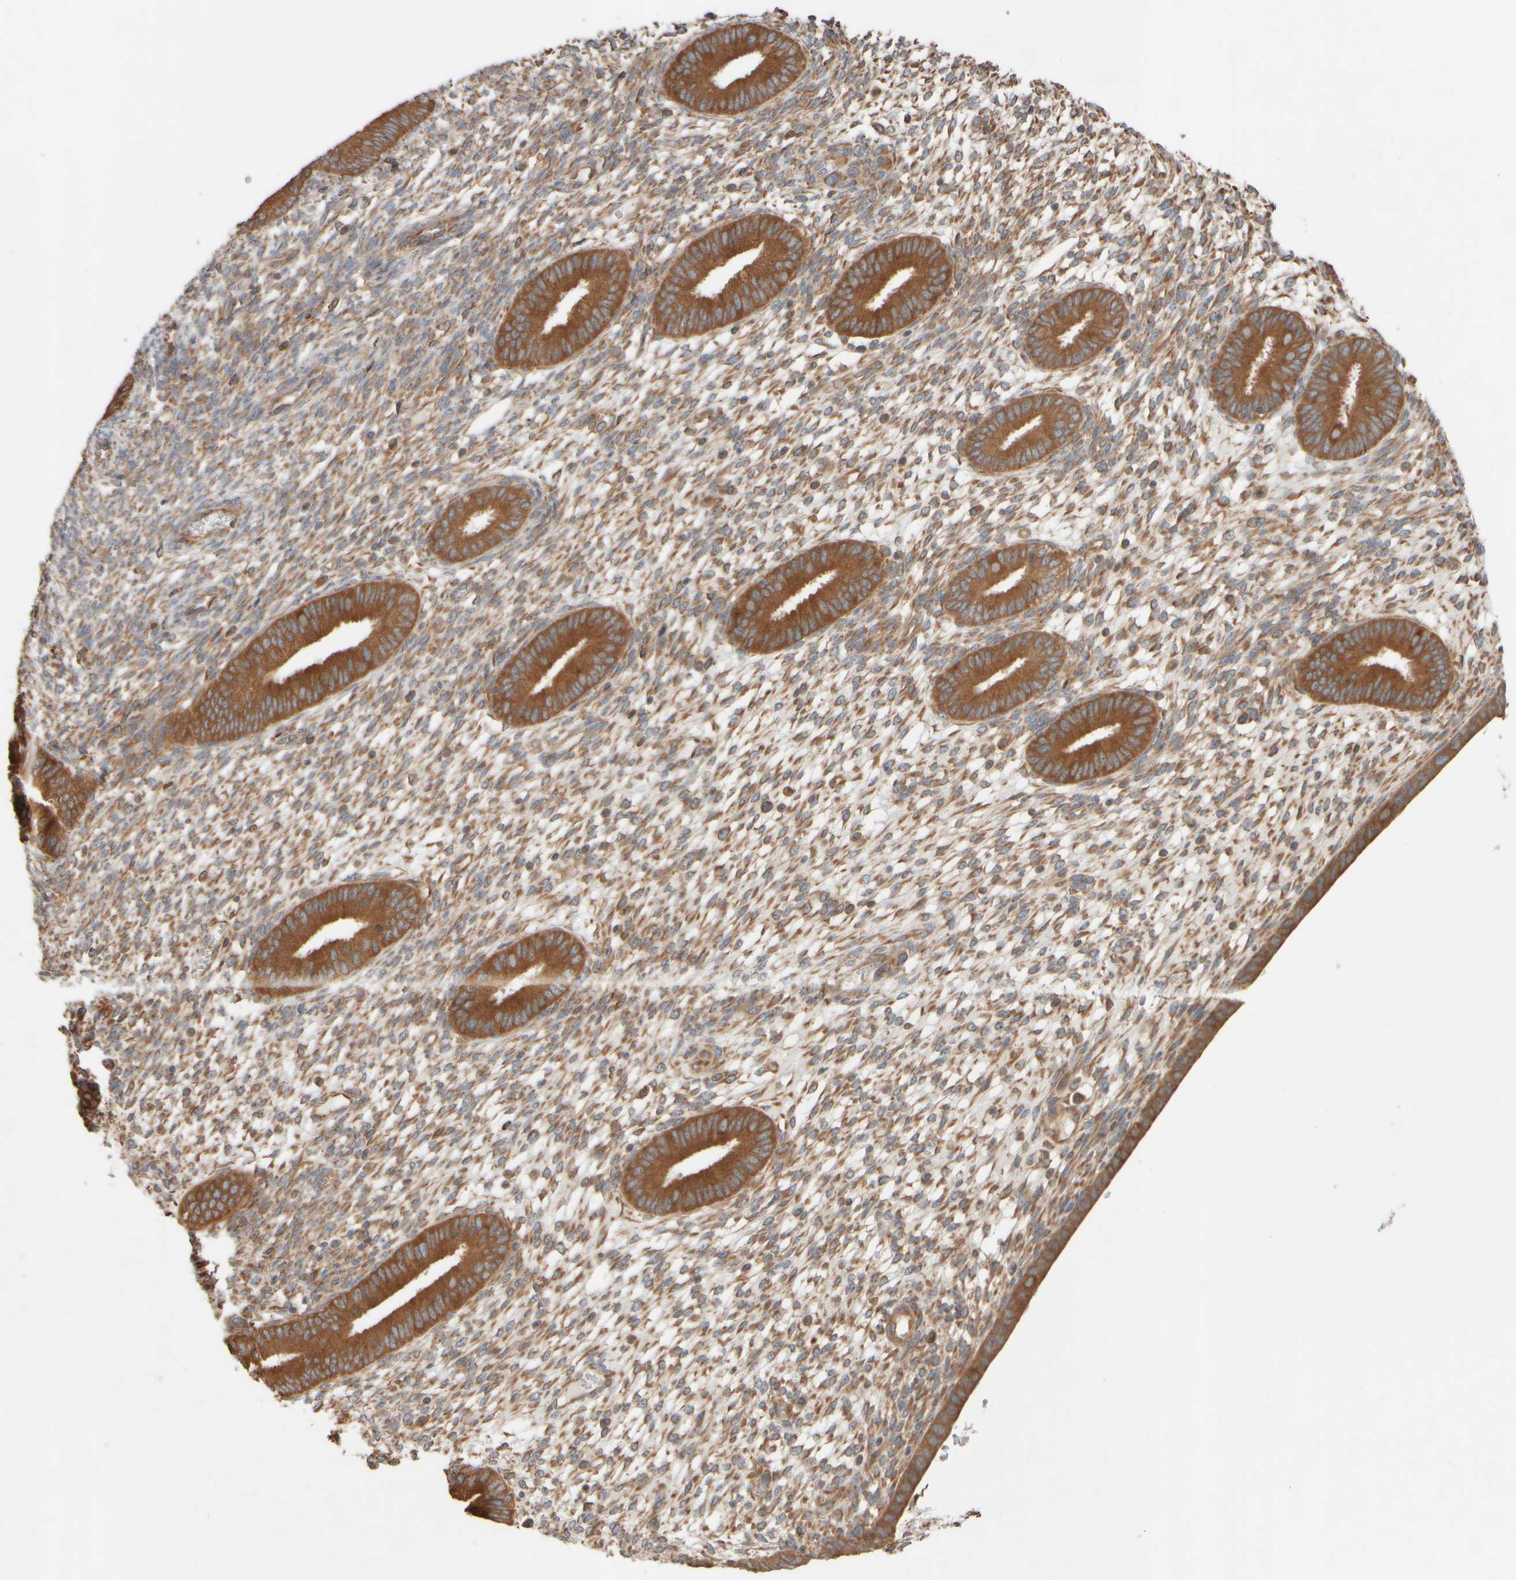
{"staining": {"intensity": "moderate", "quantity": "25%-75%", "location": "cytoplasmic/membranous"}, "tissue": "endometrium", "cell_type": "Cells in endometrial stroma", "image_type": "normal", "snomed": [{"axis": "morphology", "description": "Normal tissue, NOS"}, {"axis": "topography", "description": "Endometrium"}], "caption": "This is an image of IHC staining of normal endometrium, which shows moderate expression in the cytoplasmic/membranous of cells in endometrial stroma.", "gene": "EIF2B3", "patient": {"sex": "female", "age": 46}}